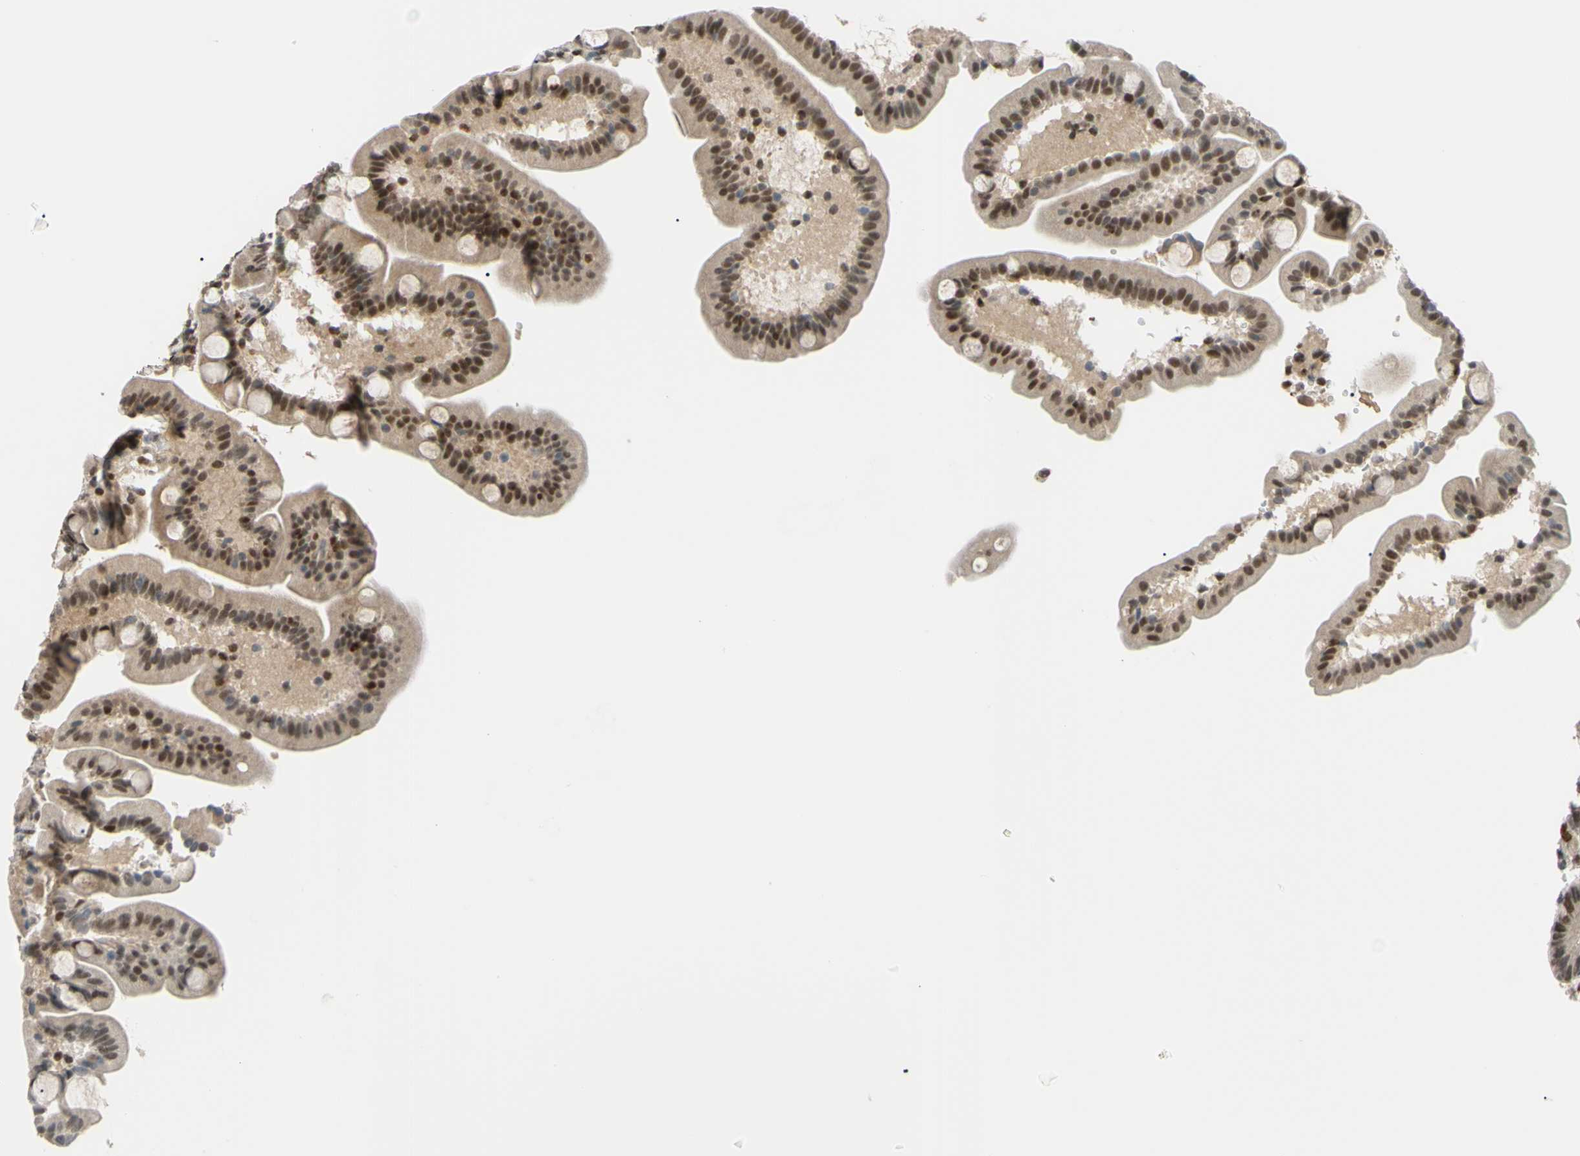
{"staining": {"intensity": "strong", "quantity": ">75%", "location": "cytoplasmic/membranous,nuclear"}, "tissue": "duodenum", "cell_type": "Glandular cells", "image_type": "normal", "snomed": [{"axis": "morphology", "description": "Normal tissue, NOS"}, {"axis": "topography", "description": "Duodenum"}], "caption": "Approximately >75% of glandular cells in benign duodenum display strong cytoplasmic/membranous,nuclear protein positivity as visualized by brown immunohistochemical staining.", "gene": "FKBP5", "patient": {"sex": "male", "age": 54}}